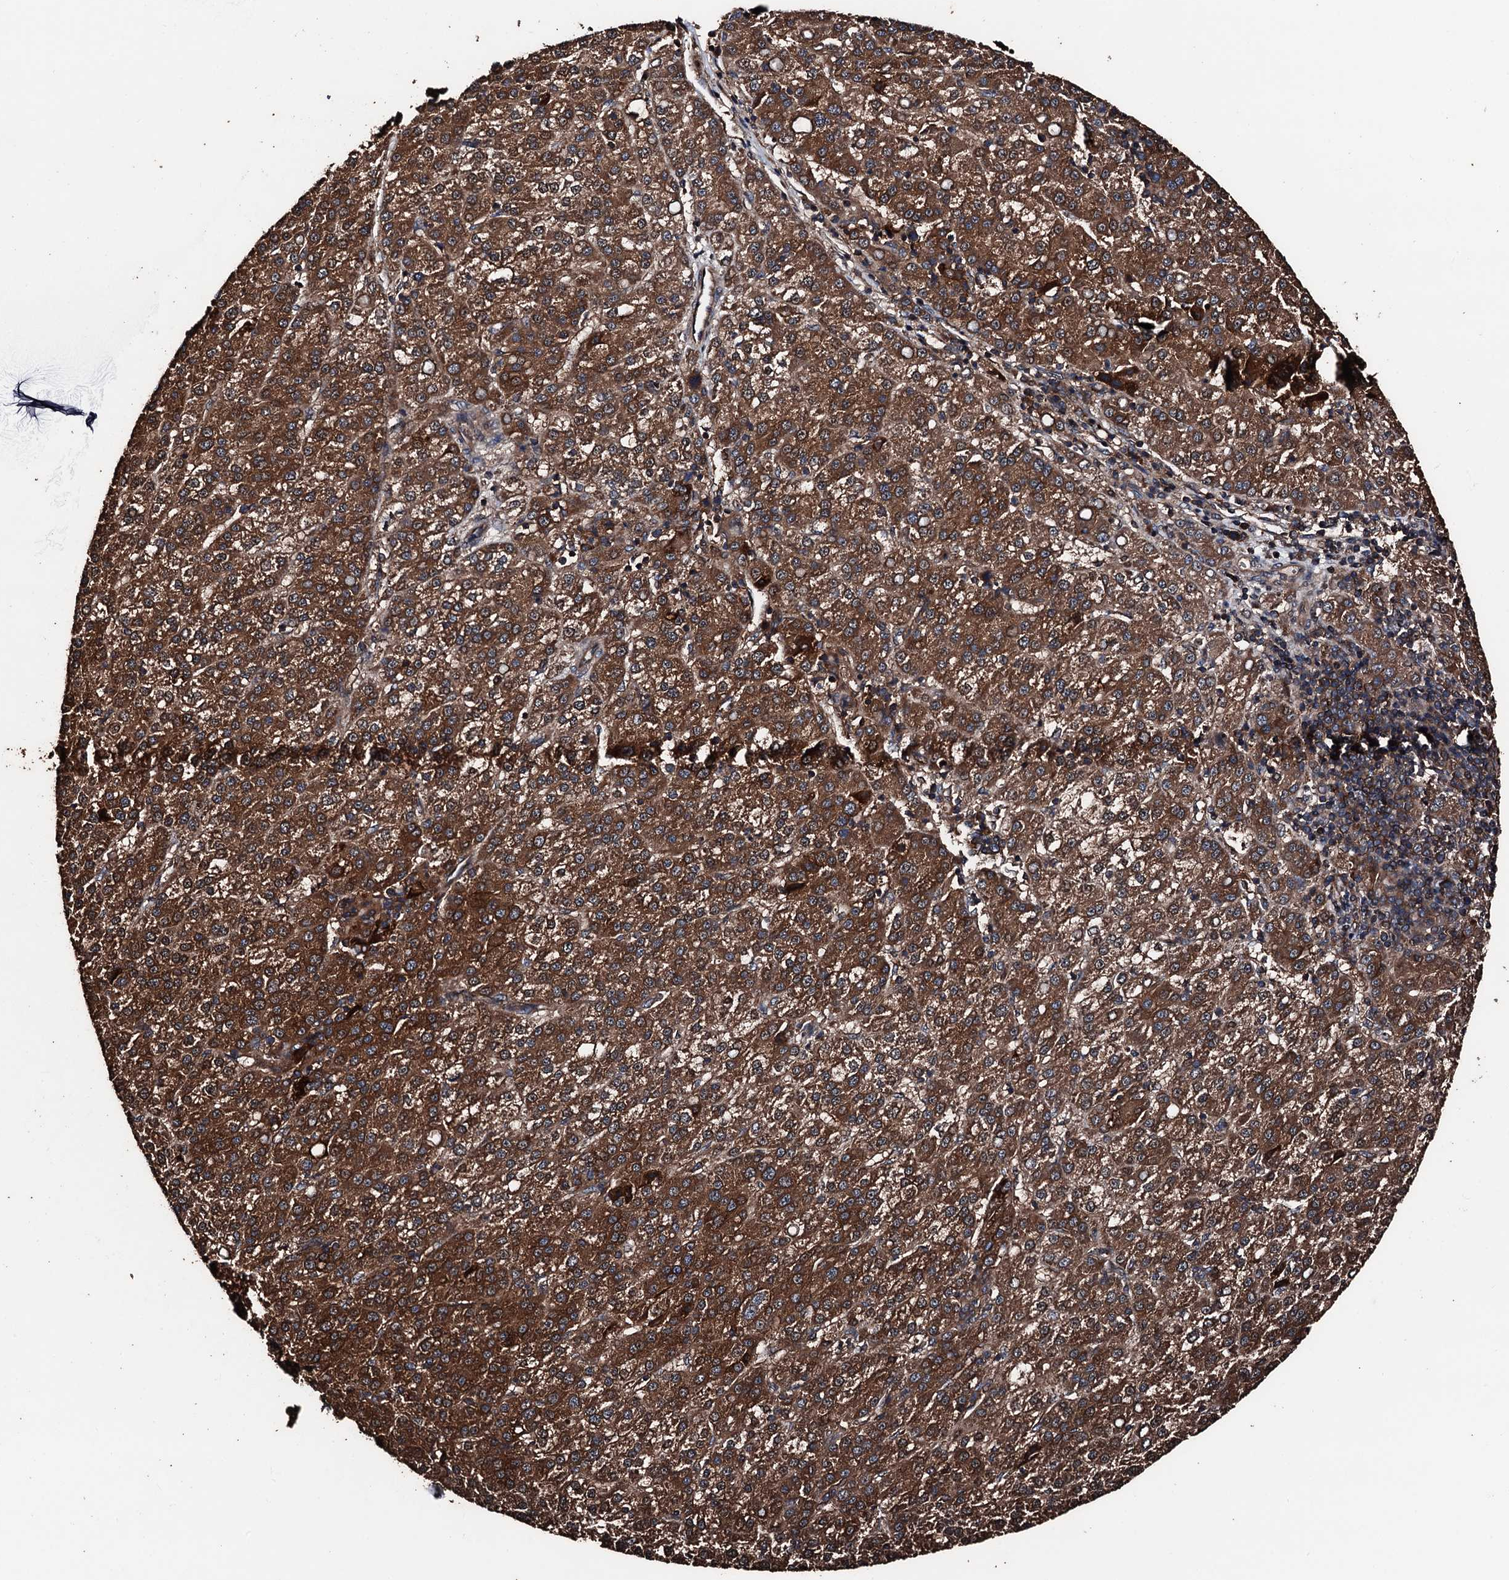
{"staining": {"intensity": "strong", "quantity": ">75%", "location": "cytoplasmic/membranous"}, "tissue": "liver cancer", "cell_type": "Tumor cells", "image_type": "cancer", "snomed": [{"axis": "morphology", "description": "Carcinoma, Hepatocellular, NOS"}, {"axis": "topography", "description": "Liver"}], "caption": "A brown stain shows strong cytoplasmic/membranous expression of a protein in liver cancer (hepatocellular carcinoma) tumor cells.", "gene": "KIF18A", "patient": {"sex": "female", "age": 58}}